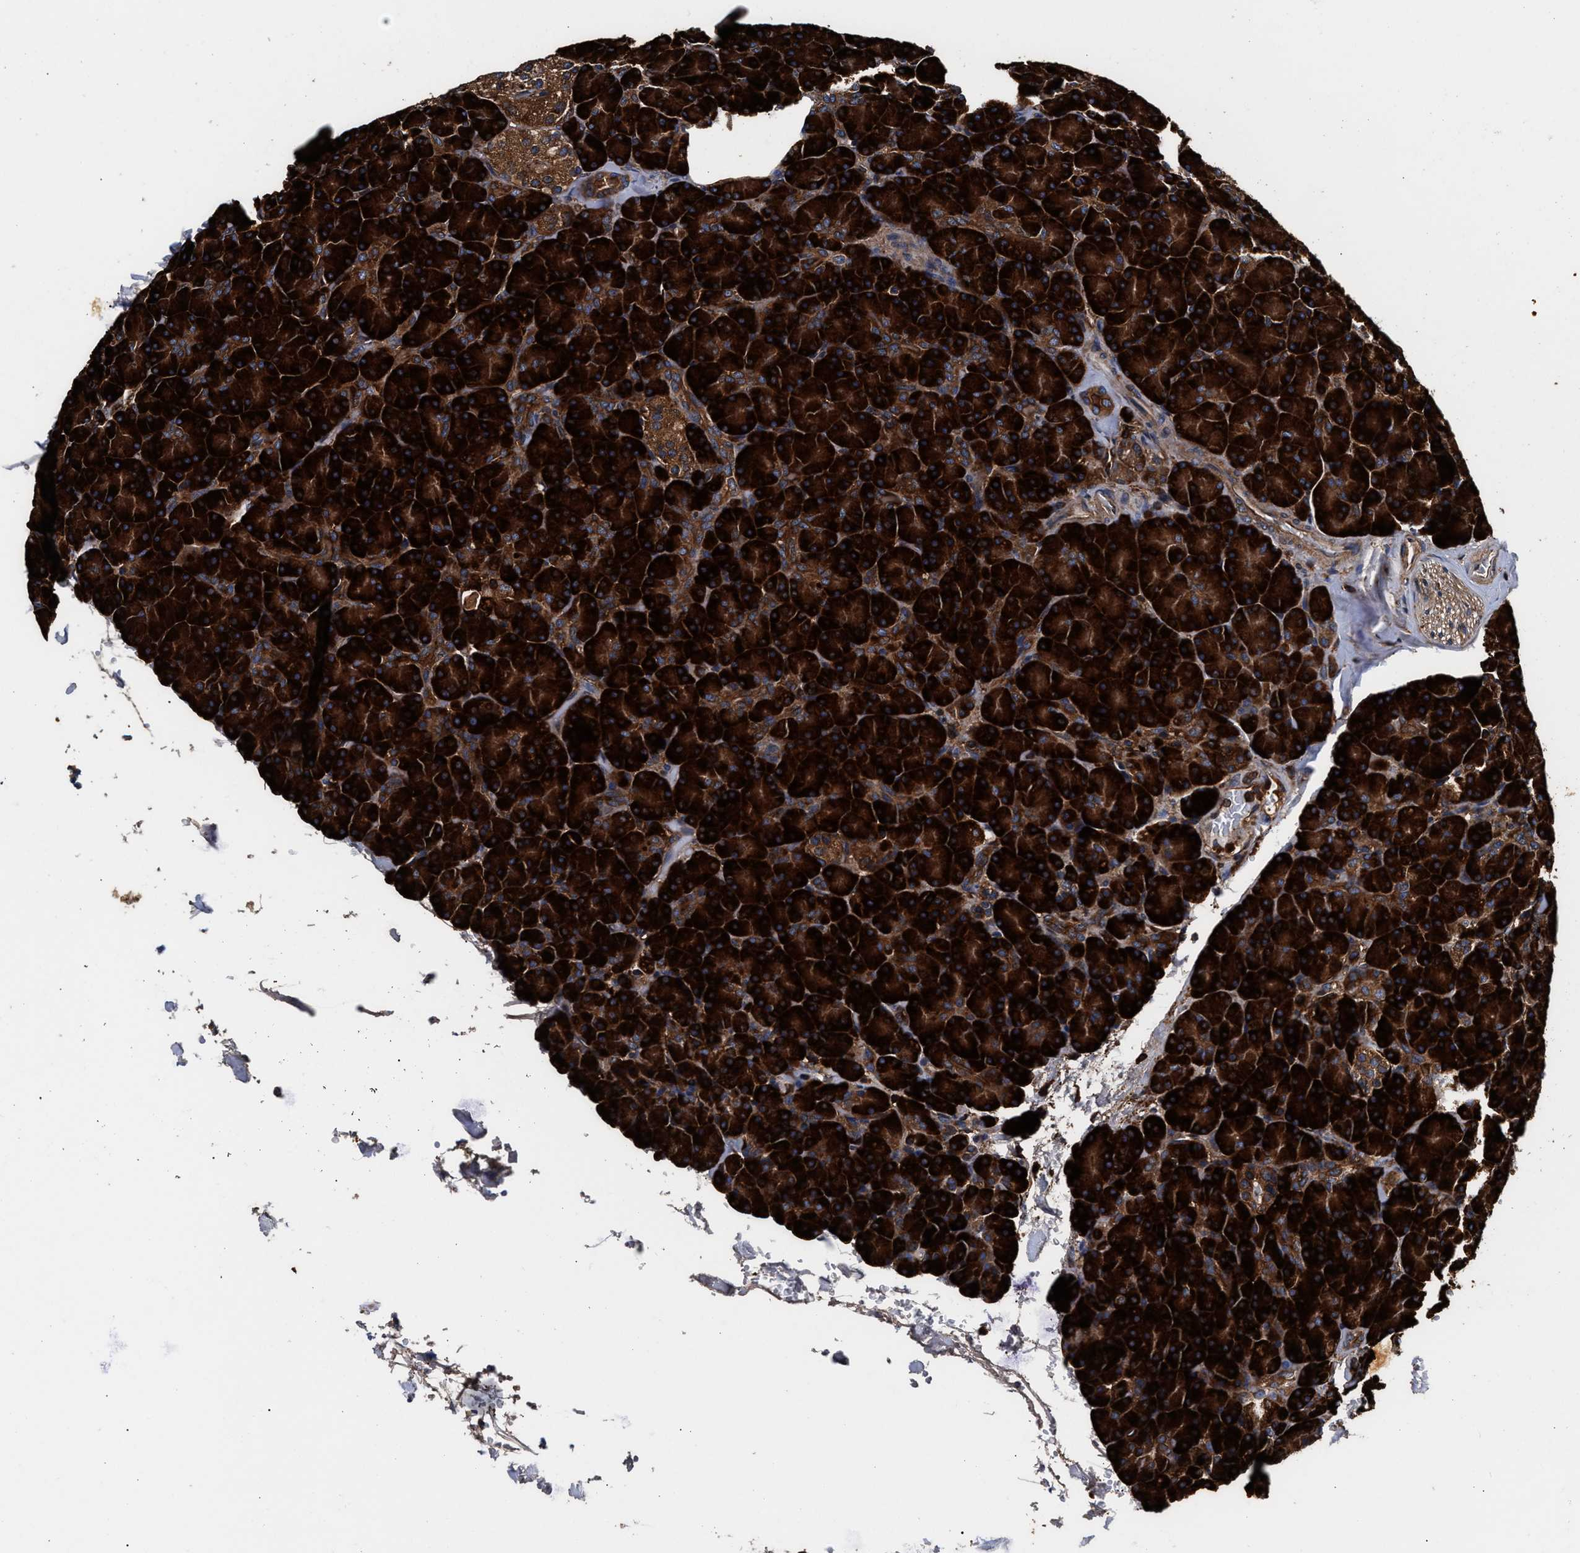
{"staining": {"intensity": "strong", "quantity": ">75%", "location": "cytoplasmic/membranous"}, "tissue": "pancreas", "cell_type": "Exocrine glandular cells", "image_type": "normal", "snomed": [{"axis": "morphology", "description": "Normal tissue, NOS"}, {"axis": "topography", "description": "Pancreas"}], "caption": "Exocrine glandular cells demonstrate high levels of strong cytoplasmic/membranous expression in about >75% of cells in benign human pancreas.", "gene": "ENSG00000286112", "patient": {"sex": "female", "age": 43}}